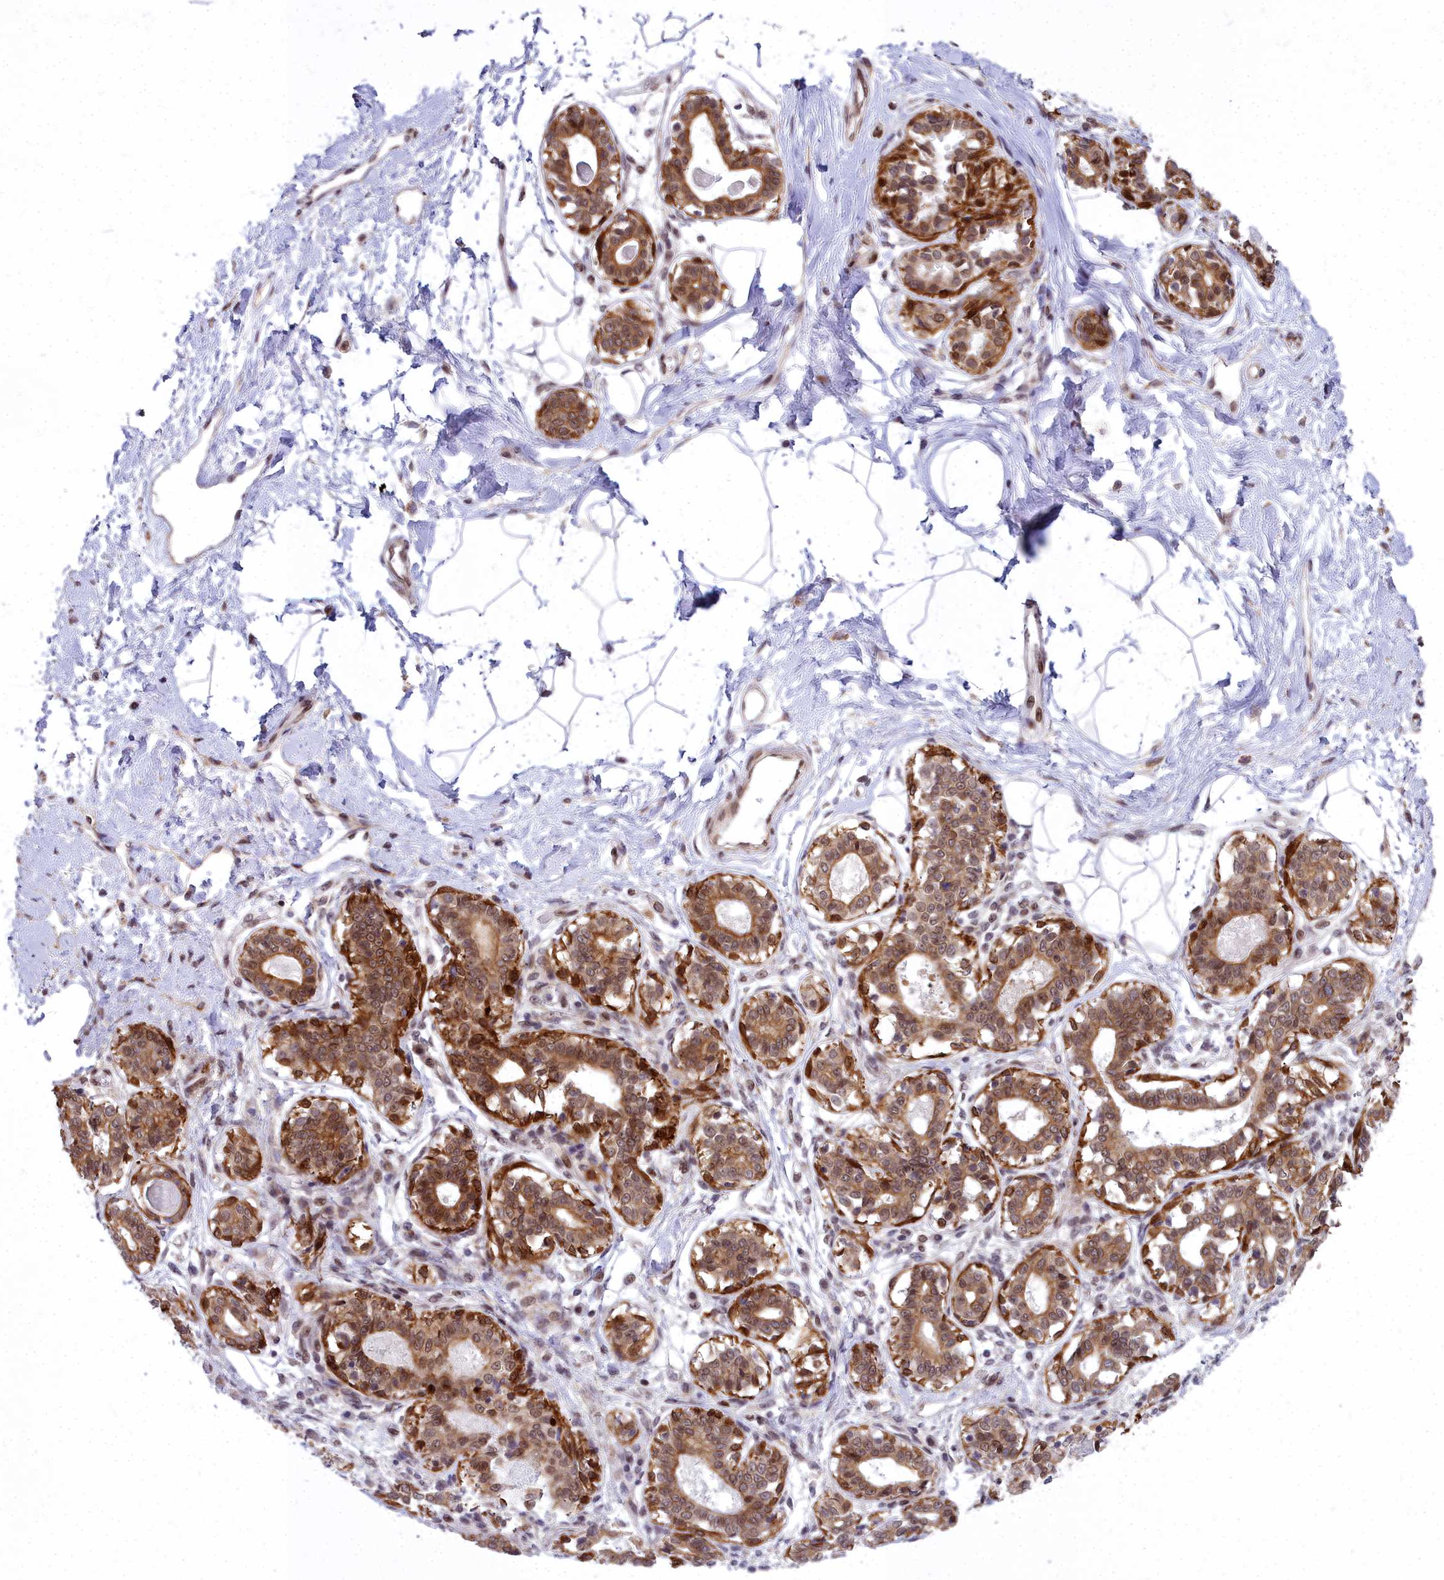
{"staining": {"intensity": "negative", "quantity": "none", "location": "none"}, "tissue": "breast", "cell_type": "Adipocytes", "image_type": "normal", "snomed": [{"axis": "morphology", "description": "Normal tissue, NOS"}, {"axis": "topography", "description": "Breast"}], "caption": "This is an immunohistochemistry image of benign human breast. There is no positivity in adipocytes.", "gene": "ABCB8", "patient": {"sex": "female", "age": 45}}